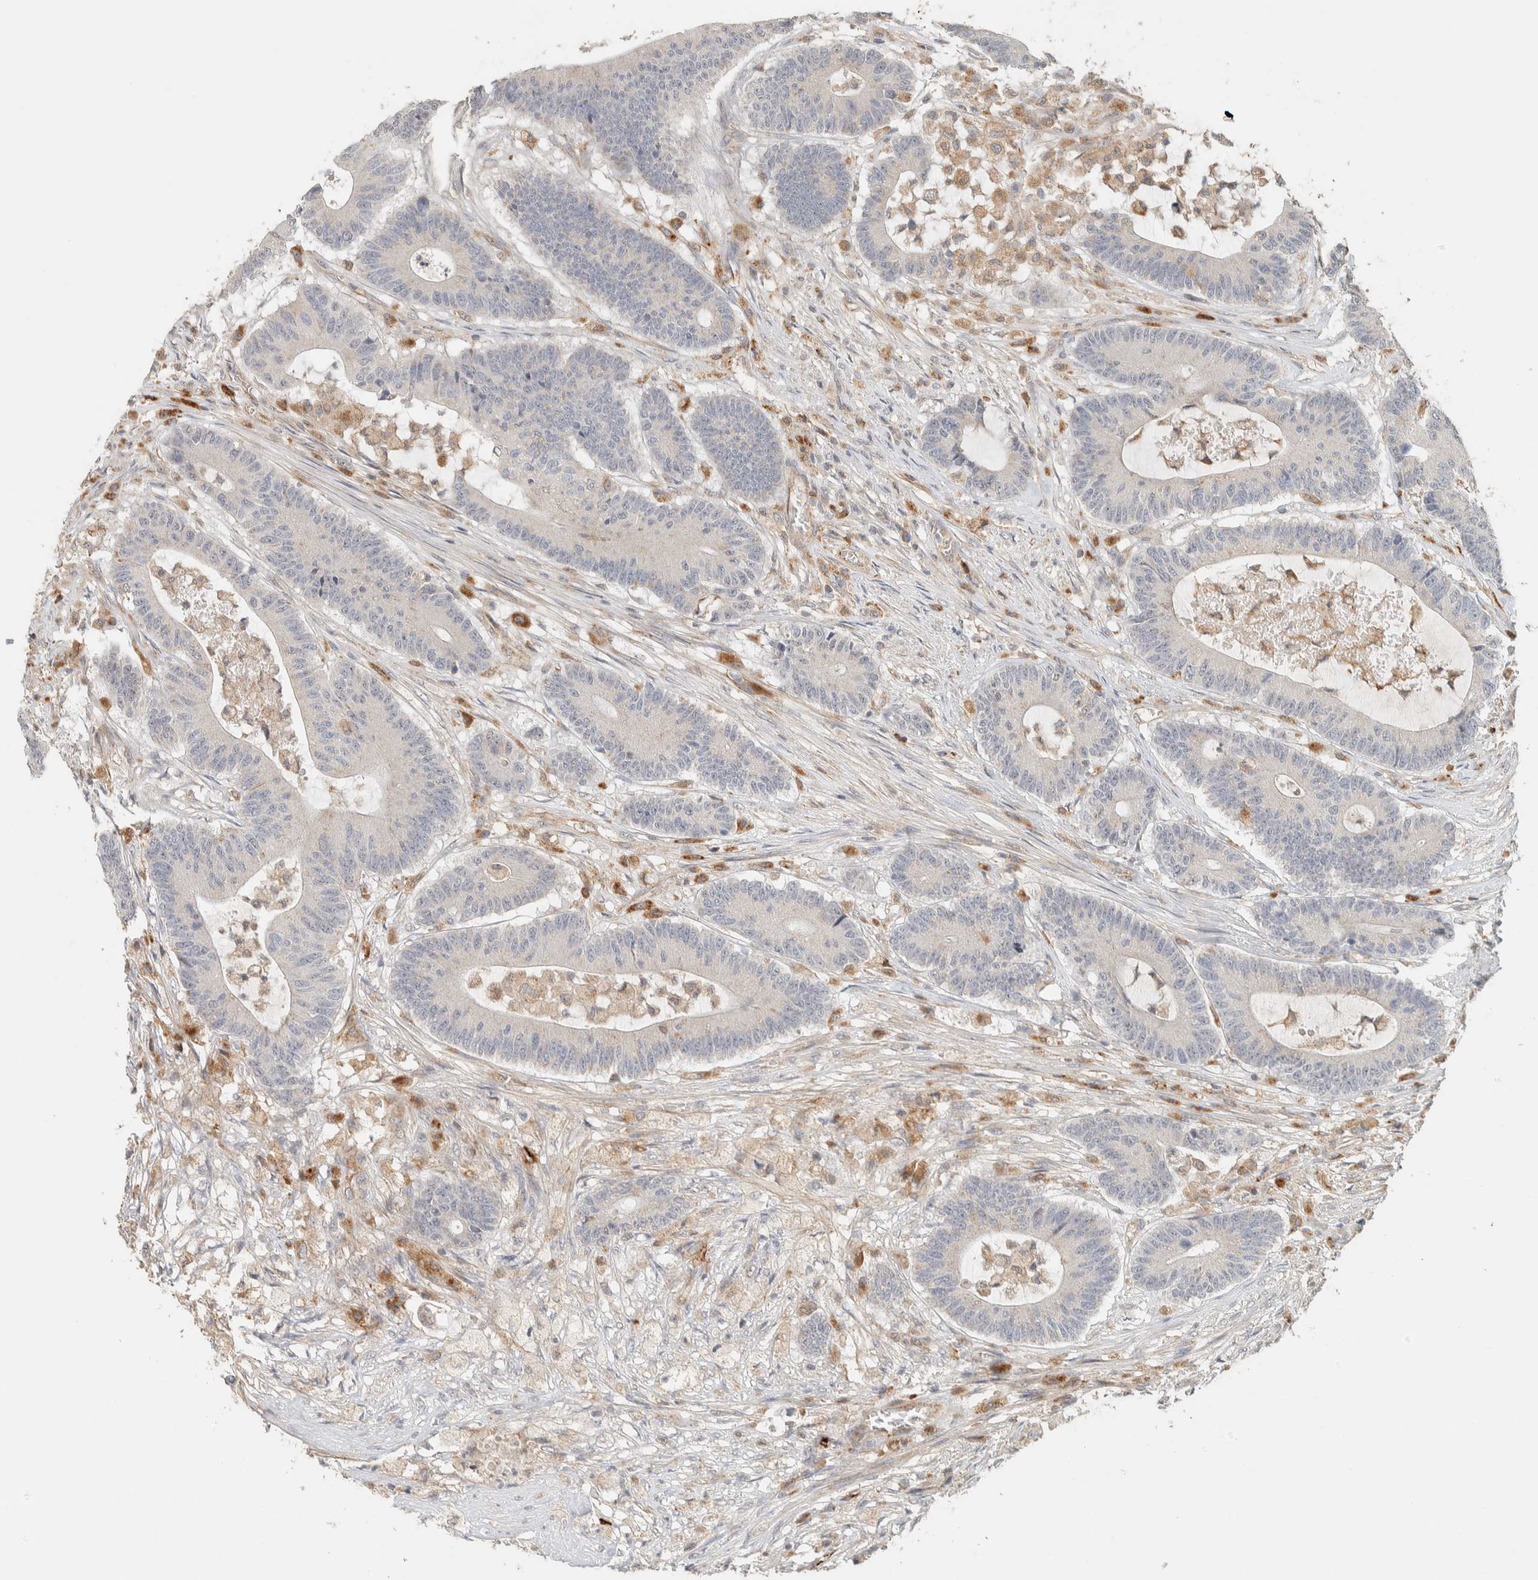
{"staining": {"intensity": "negative", "quantity": "none", "location": "none"}, "tissue": "colorectal cancer", "cell_type": "Tumor cells", "image_type": "cancer", "snomed": [{"axis": "morphology", "description": "Adenocarcinoma, NOS"}, {"axis": "topography", "description": "Colon"}], "caption": "IHC micrograph of adenocarcinoma (colorectal) stained for a protein (brown), which demonstrates no positivity in tumor cells.", "gene": "PDE7B", "patient": {"sex": "female", "age": 84}}